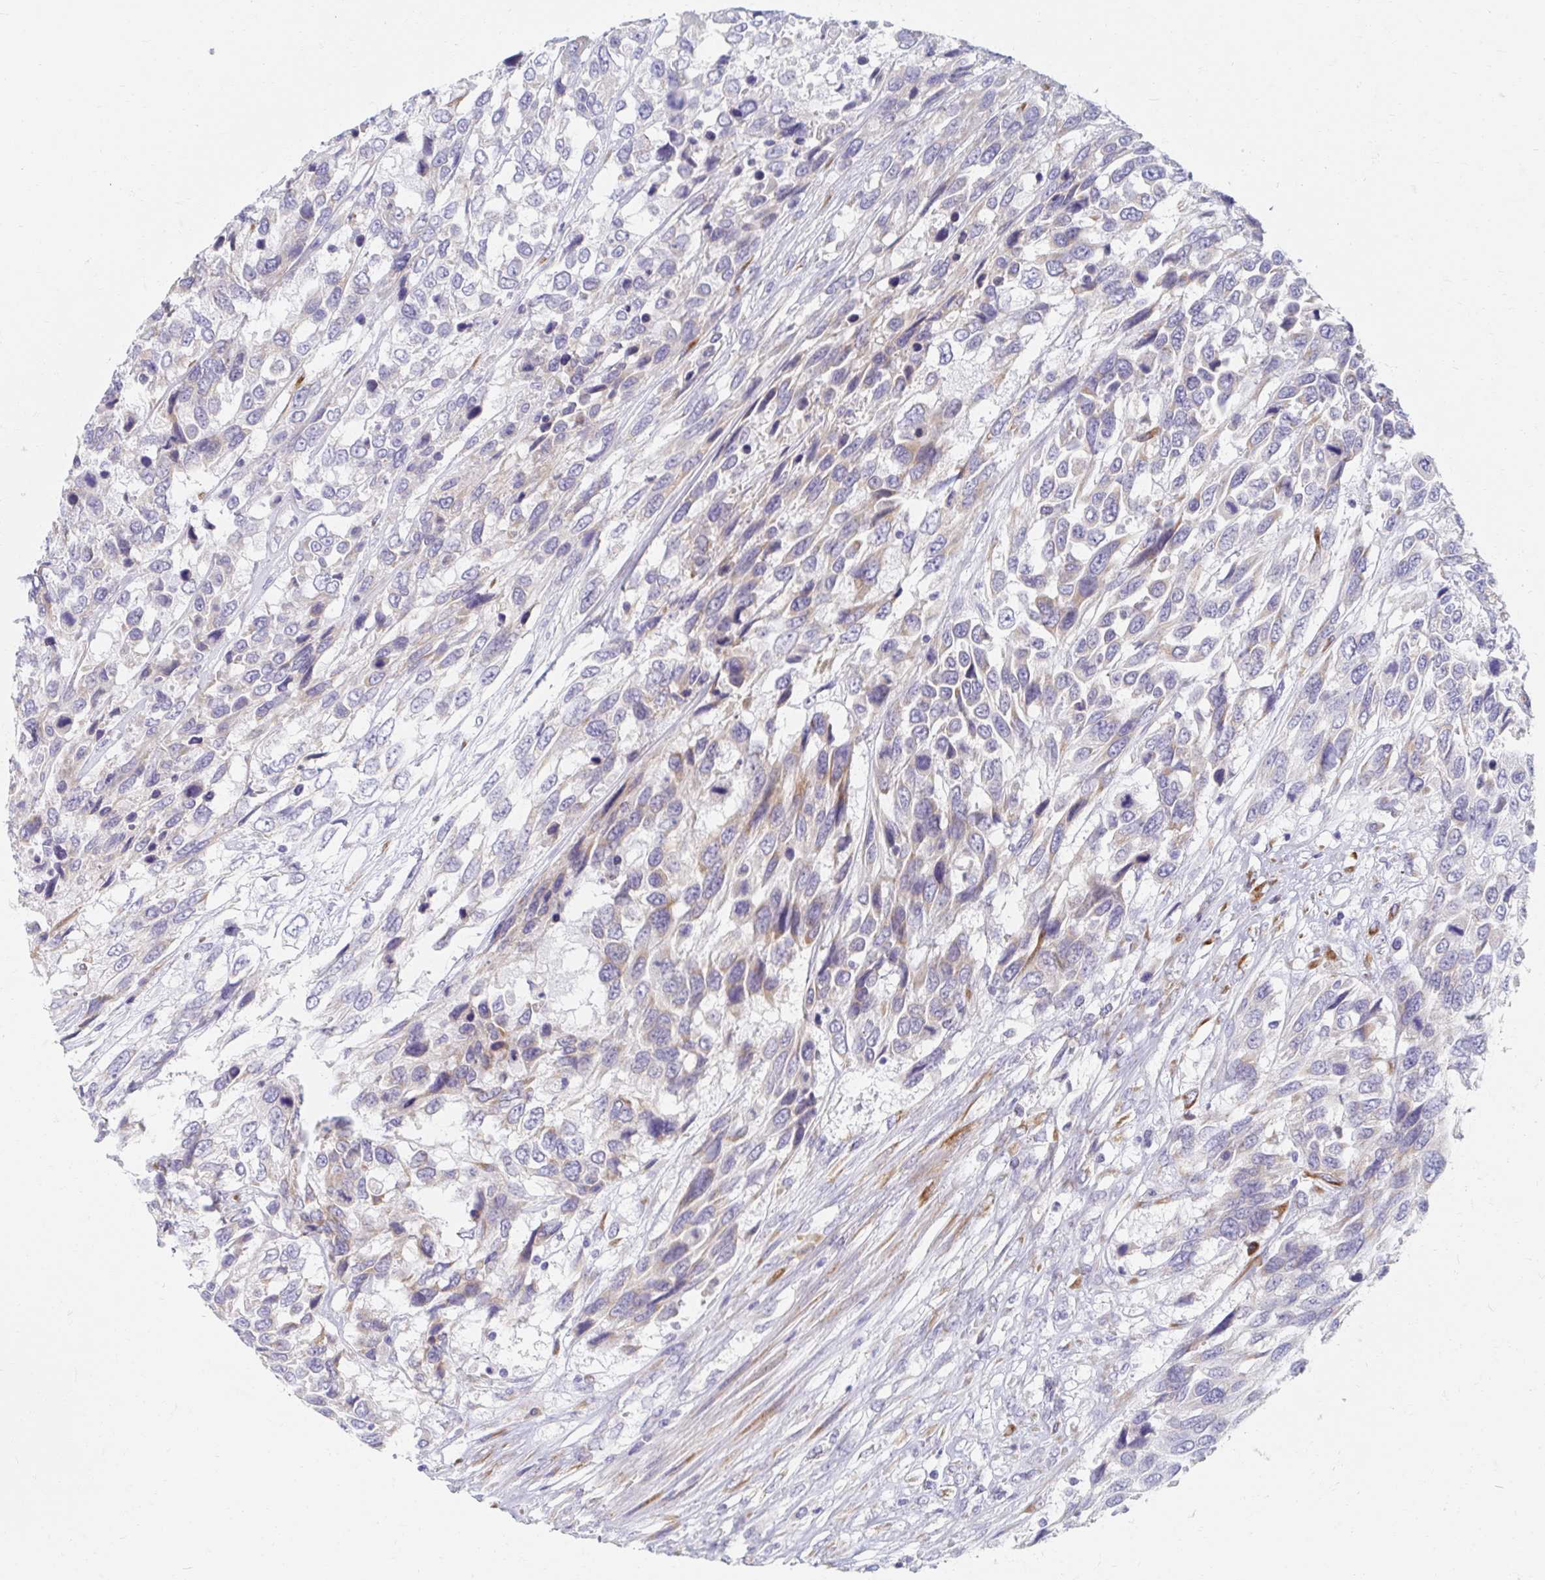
{"staining": {"intensity": "weak", "quantity": "<25%", "location": "cytoplasmic/membranous"}, "tissue": "urothelial cancer", "cell_type": "Tumor cells", "image_type": "cancer", "snomed": [{"axis": "morphology", "description": "Urothelial carcinoma, High grade"}, {"axis": "topography", "description": "Urinary bladder"}], "caption": "This is an IHC histopathology image of urothelial cancer. There is no positivity in tumor cells.", "gene": "MYLK2", "patient": {"sex": "female", "age": 70}}